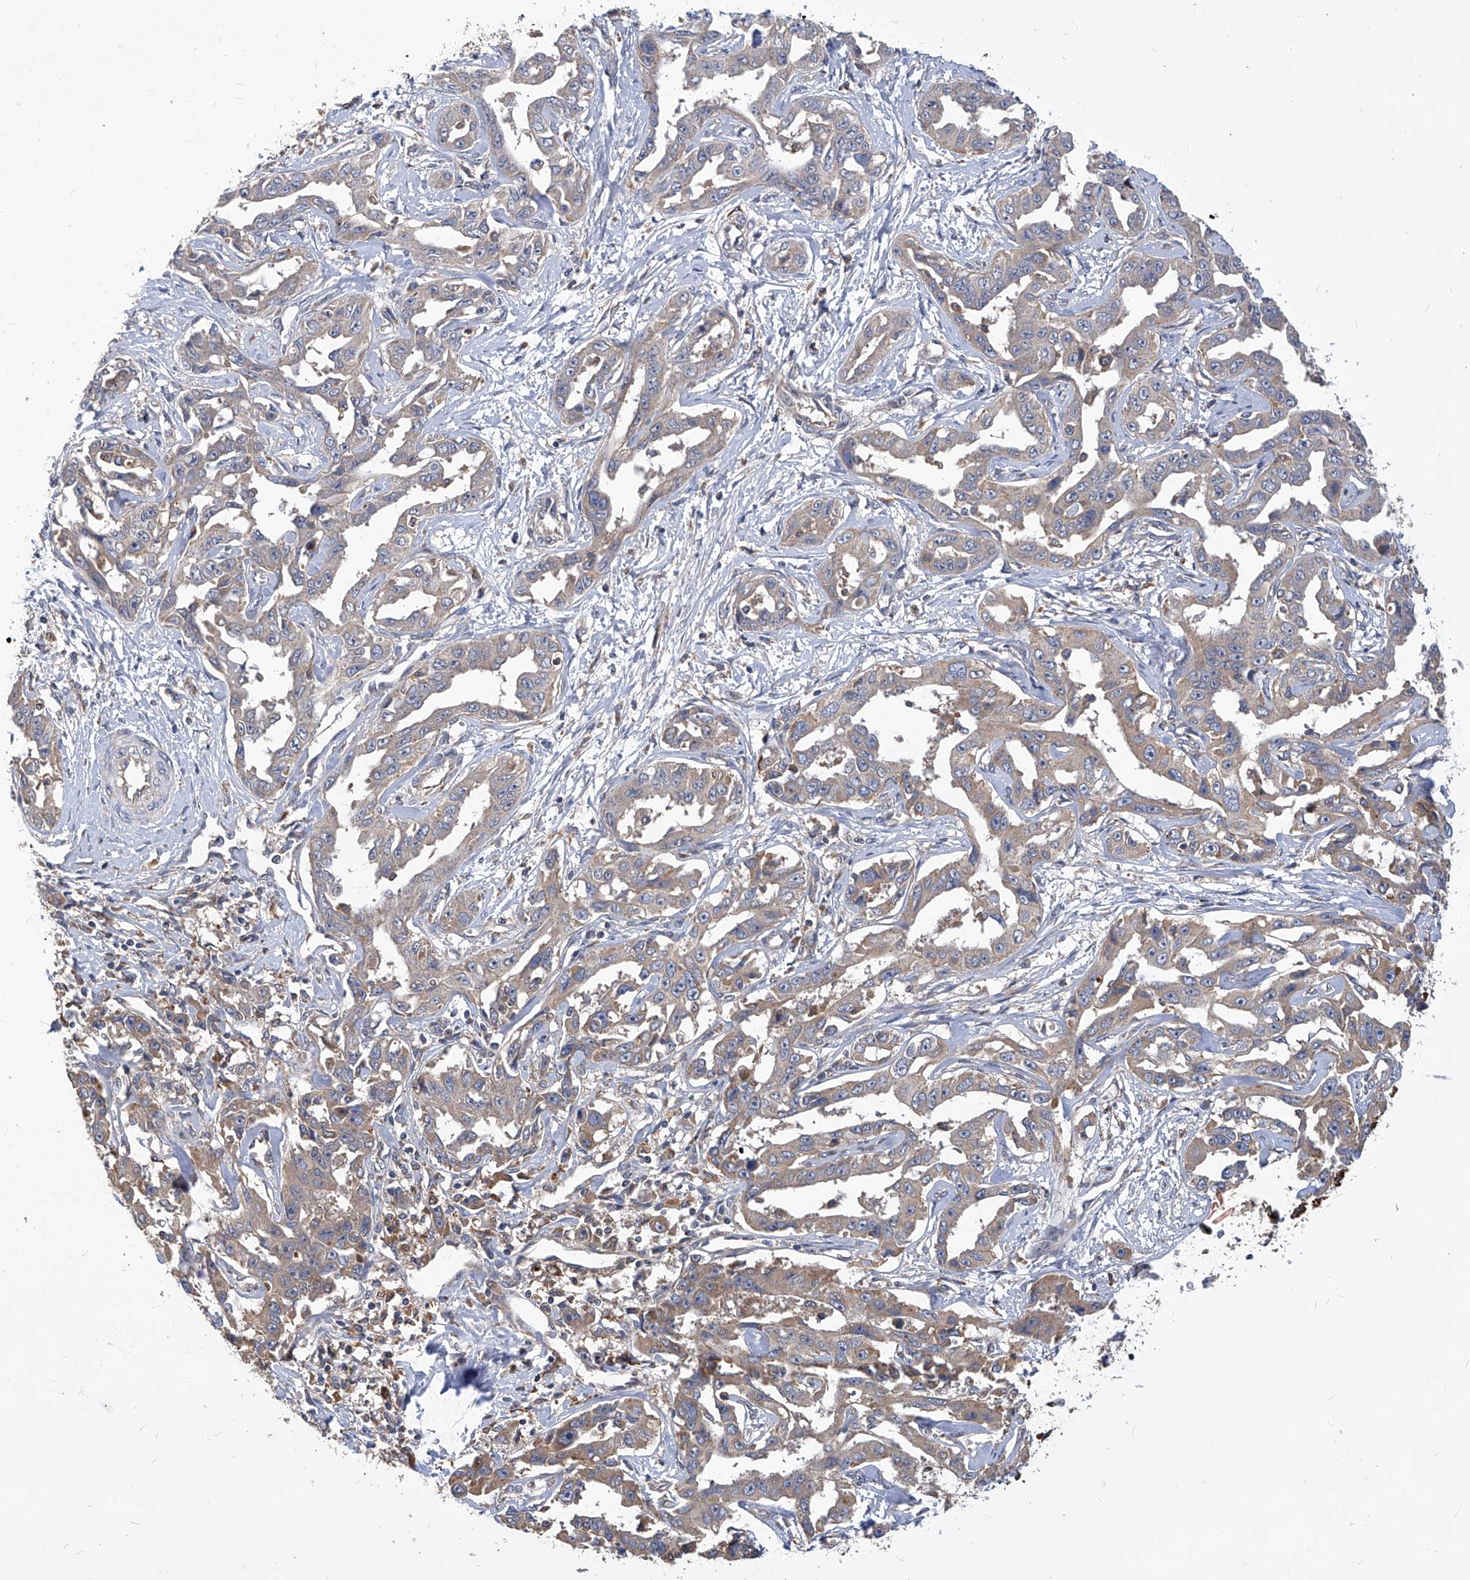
{"staining": {"intensity": "weak", "quantity": "25%-75%", "location": "cytoplasmic/membranous"}, "tissue": "liver cancer", "cell_type": "Tumor cells", "image_type": "cancer", "snomed": [{"axis": "morphology", "description": "Cholangiocarcinoma"}, {"axis": "topography", "description": "Liver"}], "caption": "Liver cancer stained with a protein marker reveals weak staining in tumor cells.", "gene": "TNFRSF13B", "patient": {"sex": "male", "age": 59}}